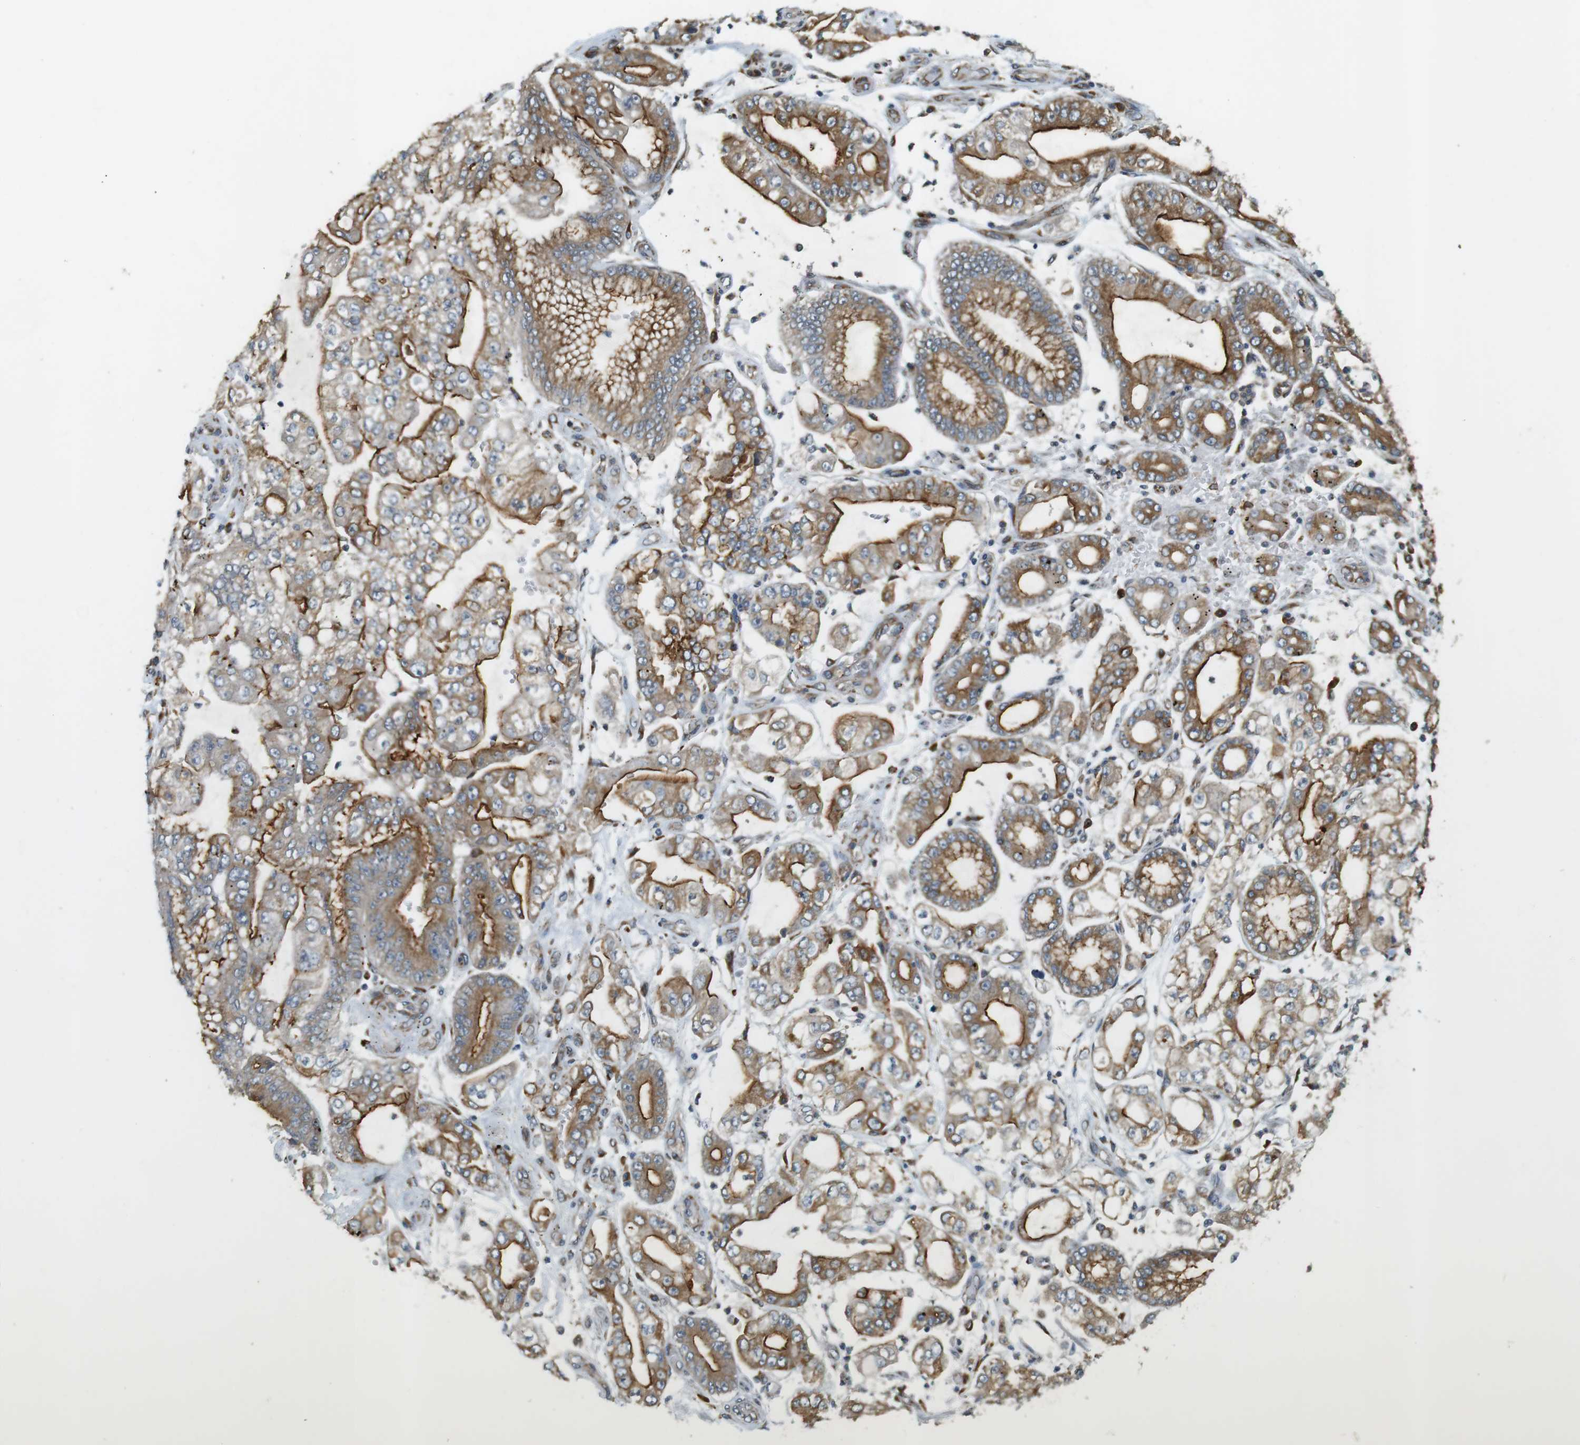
{"staining": {"intensity": "strong", "quantity": "25%-75%", "location": "cytoplasmic/membranous"}, "tissue": "stomach cancer", "cell_type": "Tumor cells", "image_type": "cancer", "snomed": [{"axis": "morphology", "description": "Normal tissue, NOS"}, {"axis": "morphology", "description": "Adenocarcinoma, NOS"}, {"axis": "topography", "description": "Stomach, upper"}, {"axis": "topography", "description": "Stomach"}], "caption": "High-power microscopy captured an immunohistochemistry (IHC) histopathology image of adenocarcinoma (stomach), revealing strong cytoplasmic/membranous positivity in about 25%-75% of tumor cells.", "gene": "SLC41A1", "patient": {"sex": "male", "age": 76}}